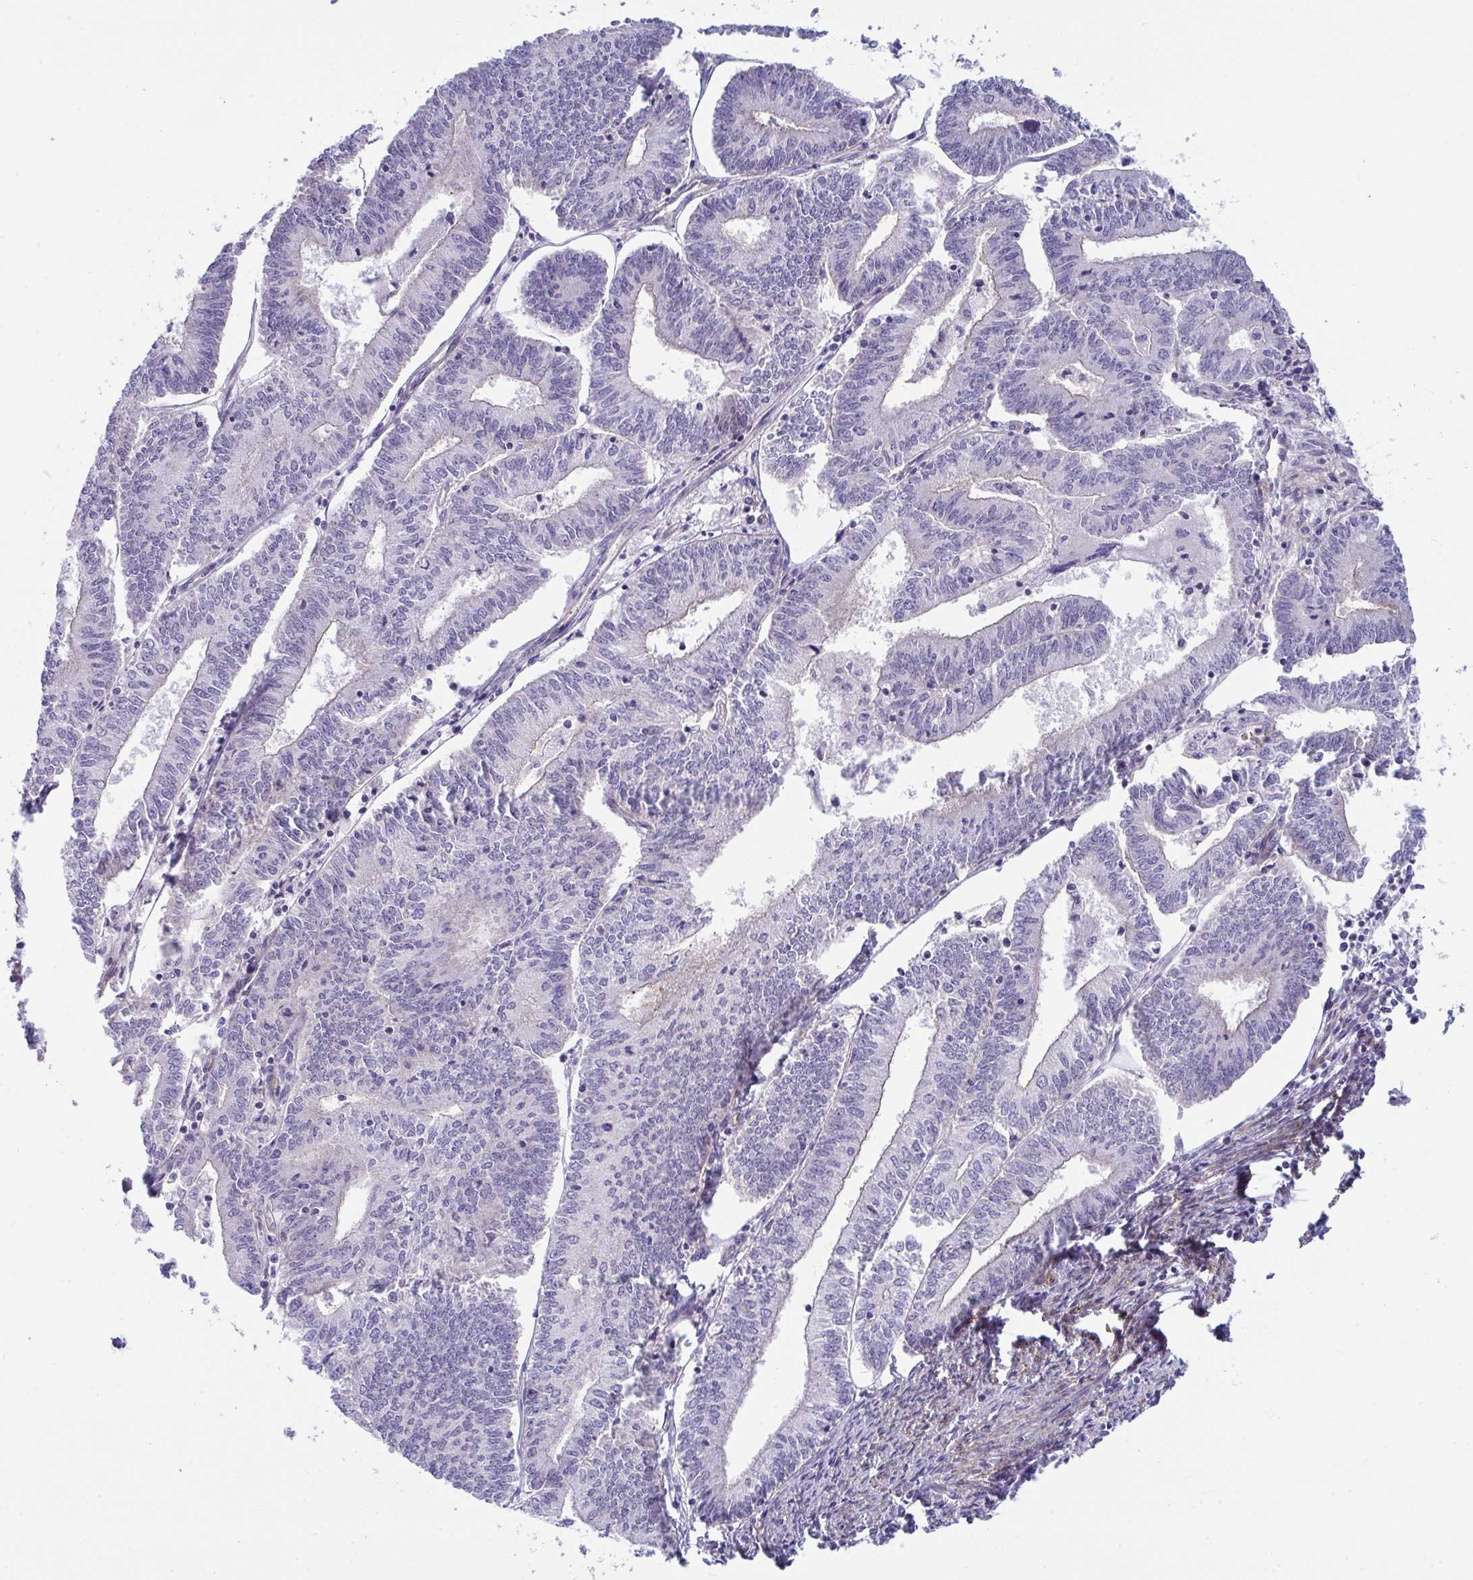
{"staining": {"intensity": "negative", "quantity": "none", "location": "none"}, "tissue": "endometrial cancer", "cell_type": "Tumor cells", "image_type": "cancer", "snomed": [{"axis": "morphology", "description": "Adenocarcinoma, NOS"}, {"axis": "topography", "description": "Endometrium"}], "caption": "Micrograph shows no protein staining in tumor cells of adenocarcinoma (endometrial) tissue.", "gene": "MYL12A", "patient": {"sex": "female", "age": 61}}